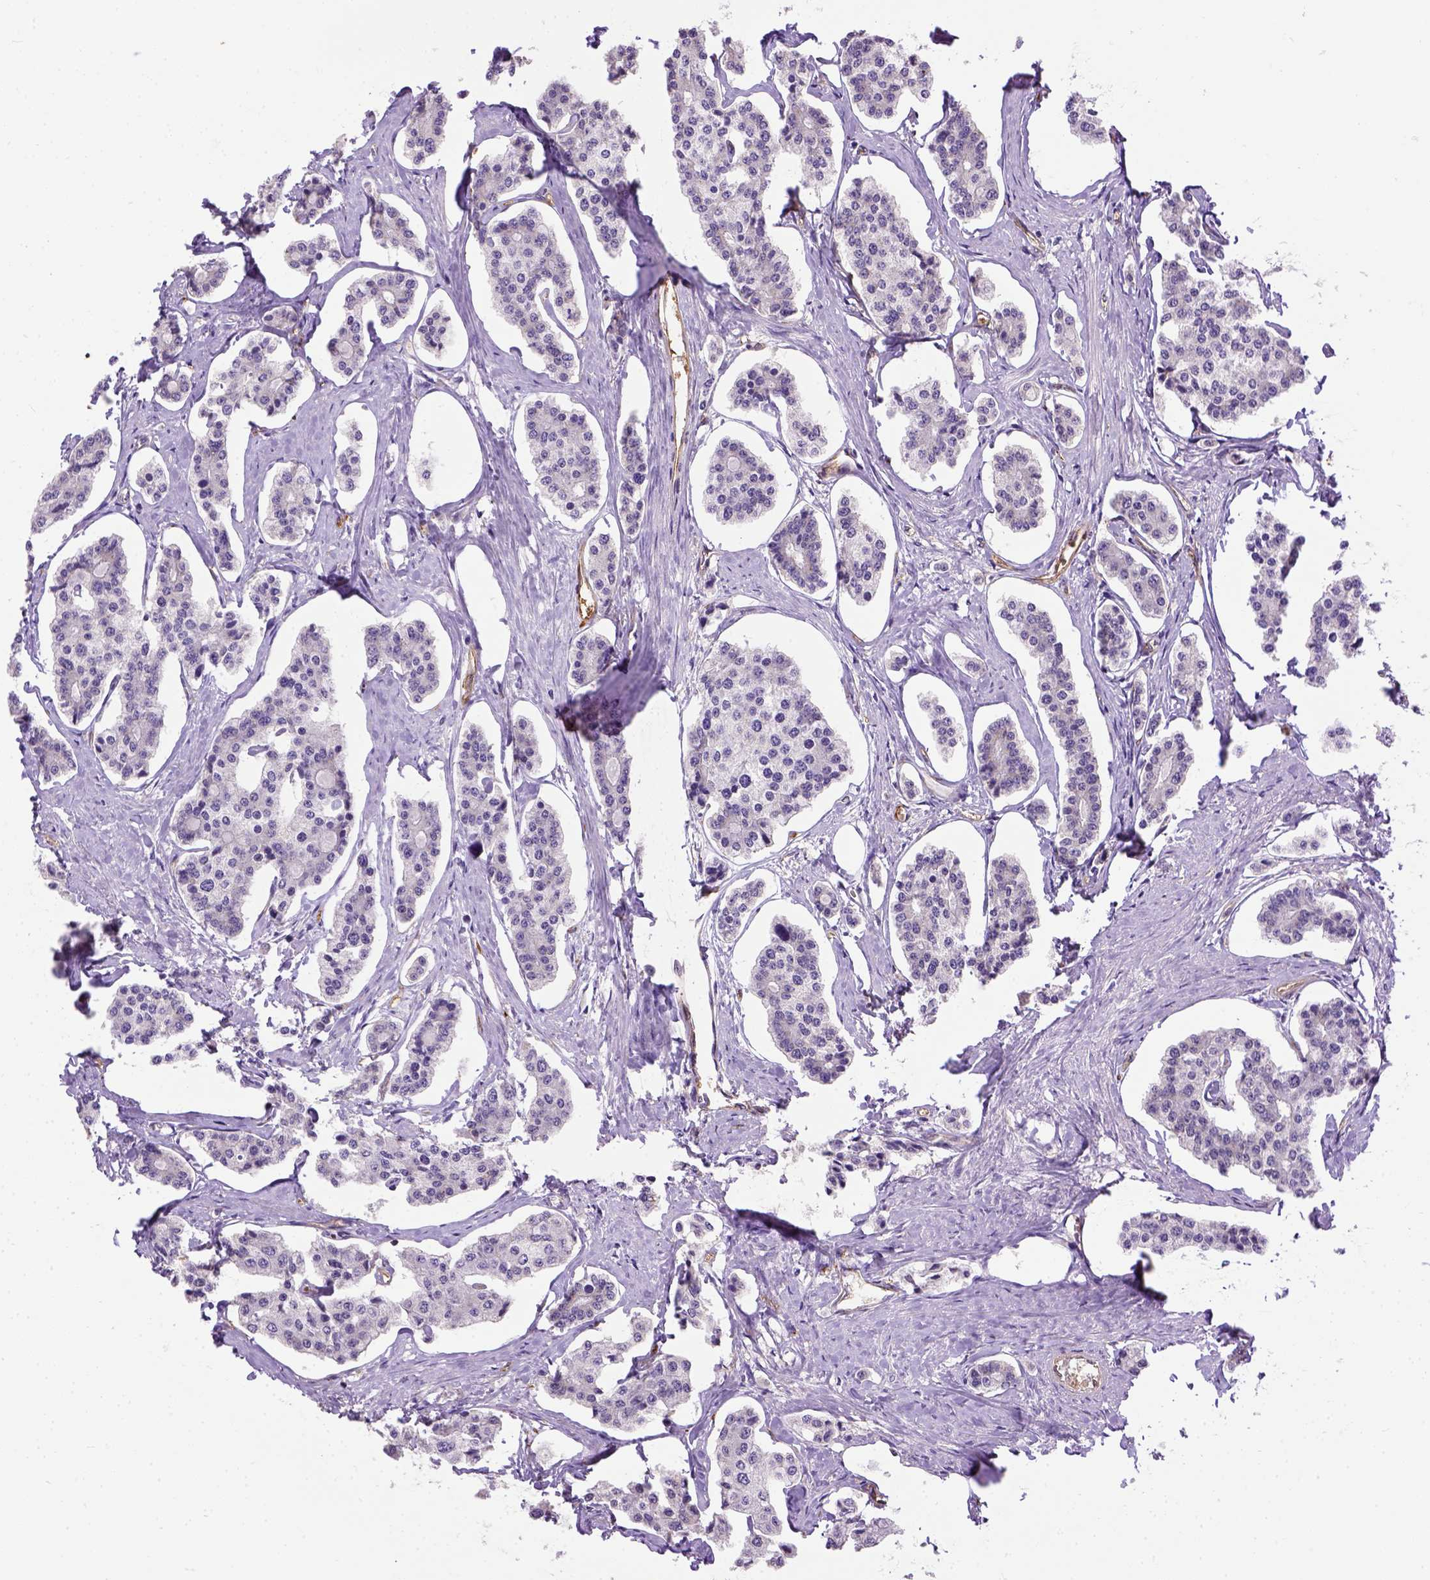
{"staining": {"intensity": "negative", "quantity": "none", "location": "none"}, "tissue": "carcinoid", "cell_type": "Tumor cells", "image_type": "cancer", "snomed": [{"axis": "morphology", "description": "Carcinoid, malignant, NOS"}, {"axis": "topography", "description": "Small intestine"}], "caption": "Human malignant carcinoid stained for a protein using IHC displays no positivity in tumor cells.", "gene": "KAZN", "patient": {"sex": "female", "age": 65}}